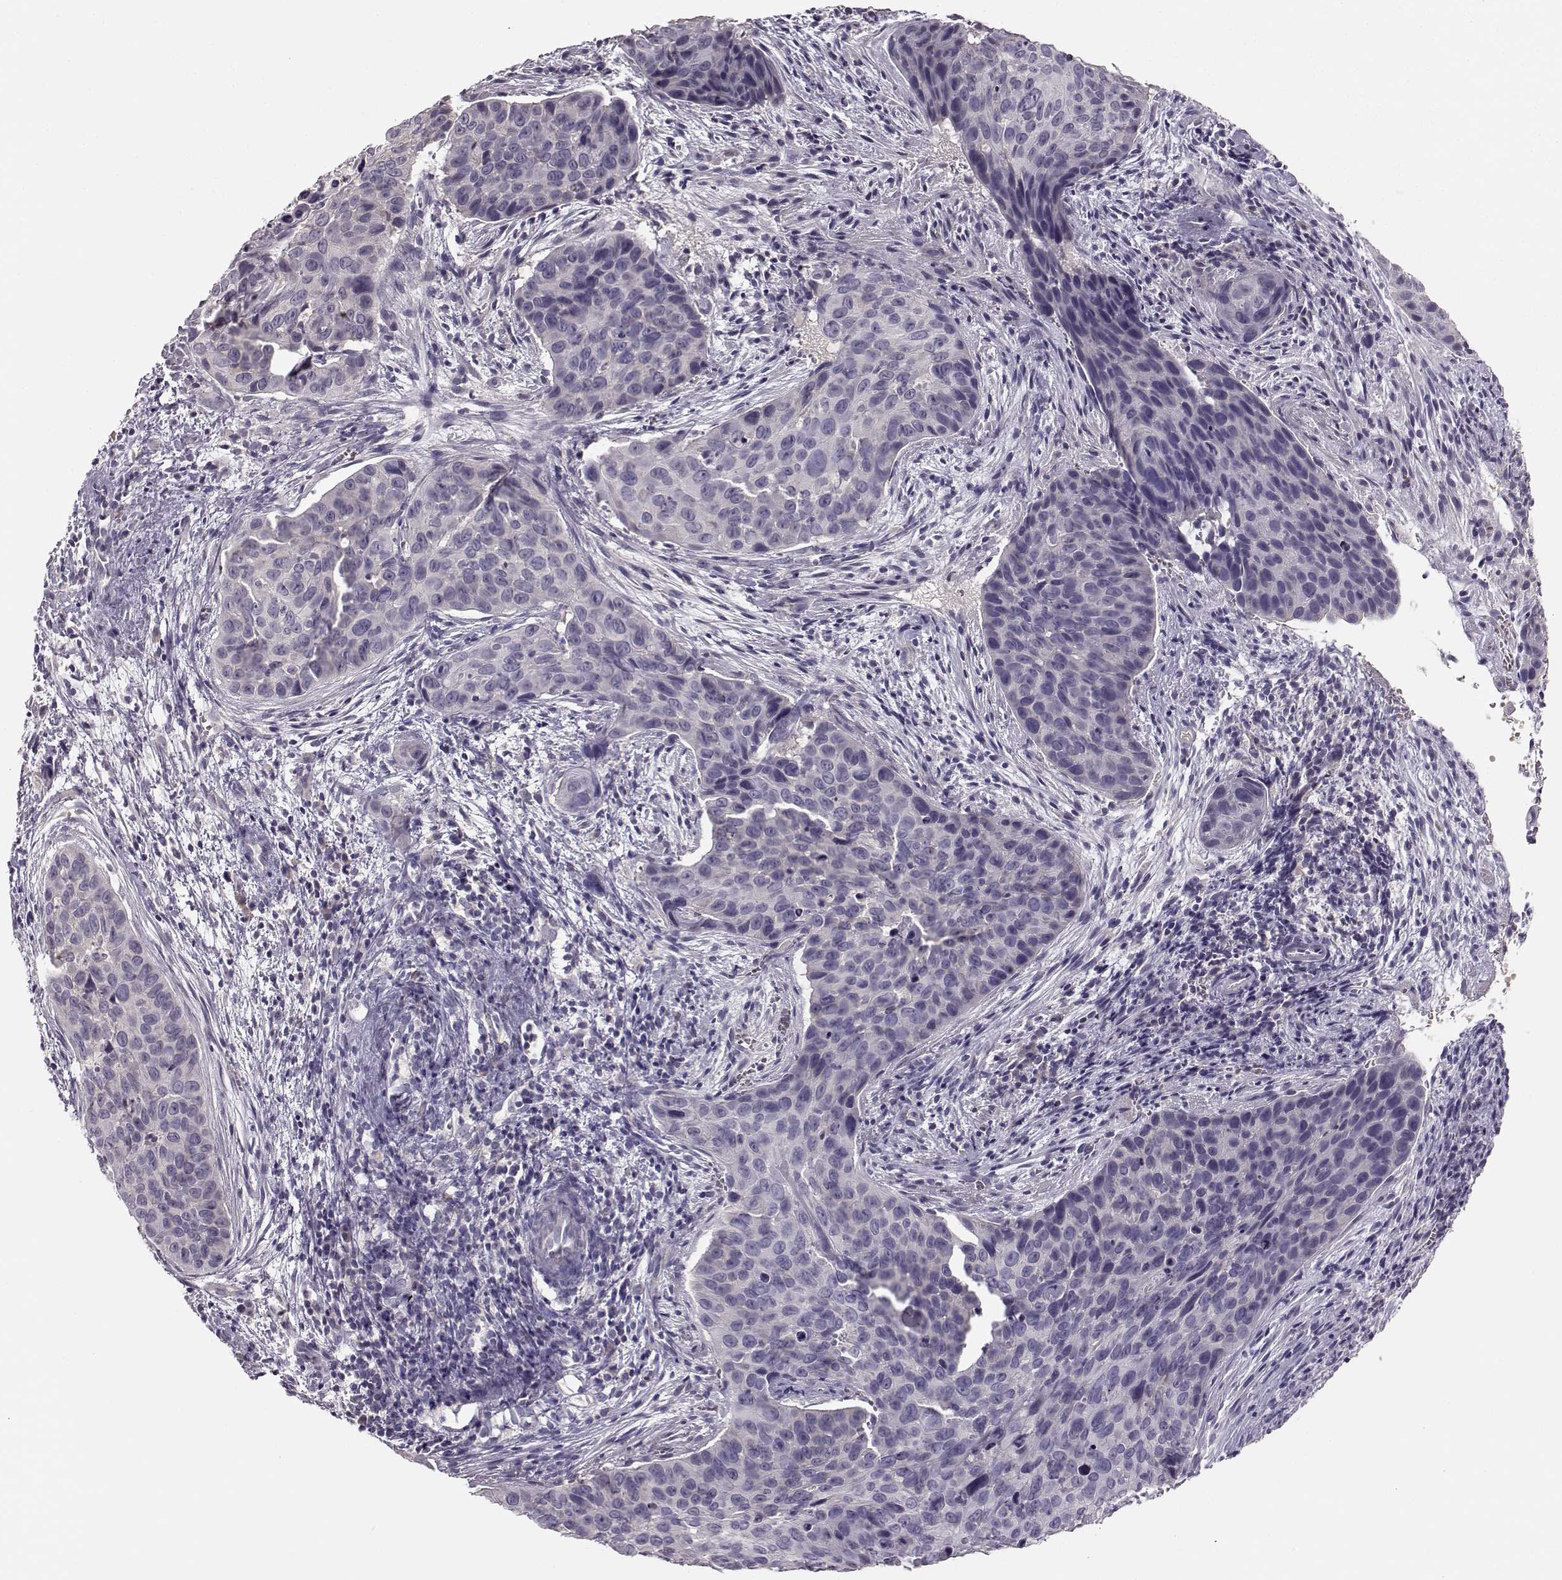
{"staining": {"intensity": "negative", "quantity": "none", "location": "none"}, "tissue": "cervical cancer", "cell_type": "Tumor cells", "image_type": "cancer", "snomed": [{"axis": "morphology", "description": "Squamous cell carcinoma, NOS"}, {"axis": "topography", "description": "Cervix"}], "caption": "High magnification brightfield microscopy of cervical squamous cell carcinoma stained with DAB (brown) and counterstained with hematoxylin (blue): tumor cells show no significant positivity.", "gene": "BFSP2", "patient": {"sex": "female", "age": 35}}